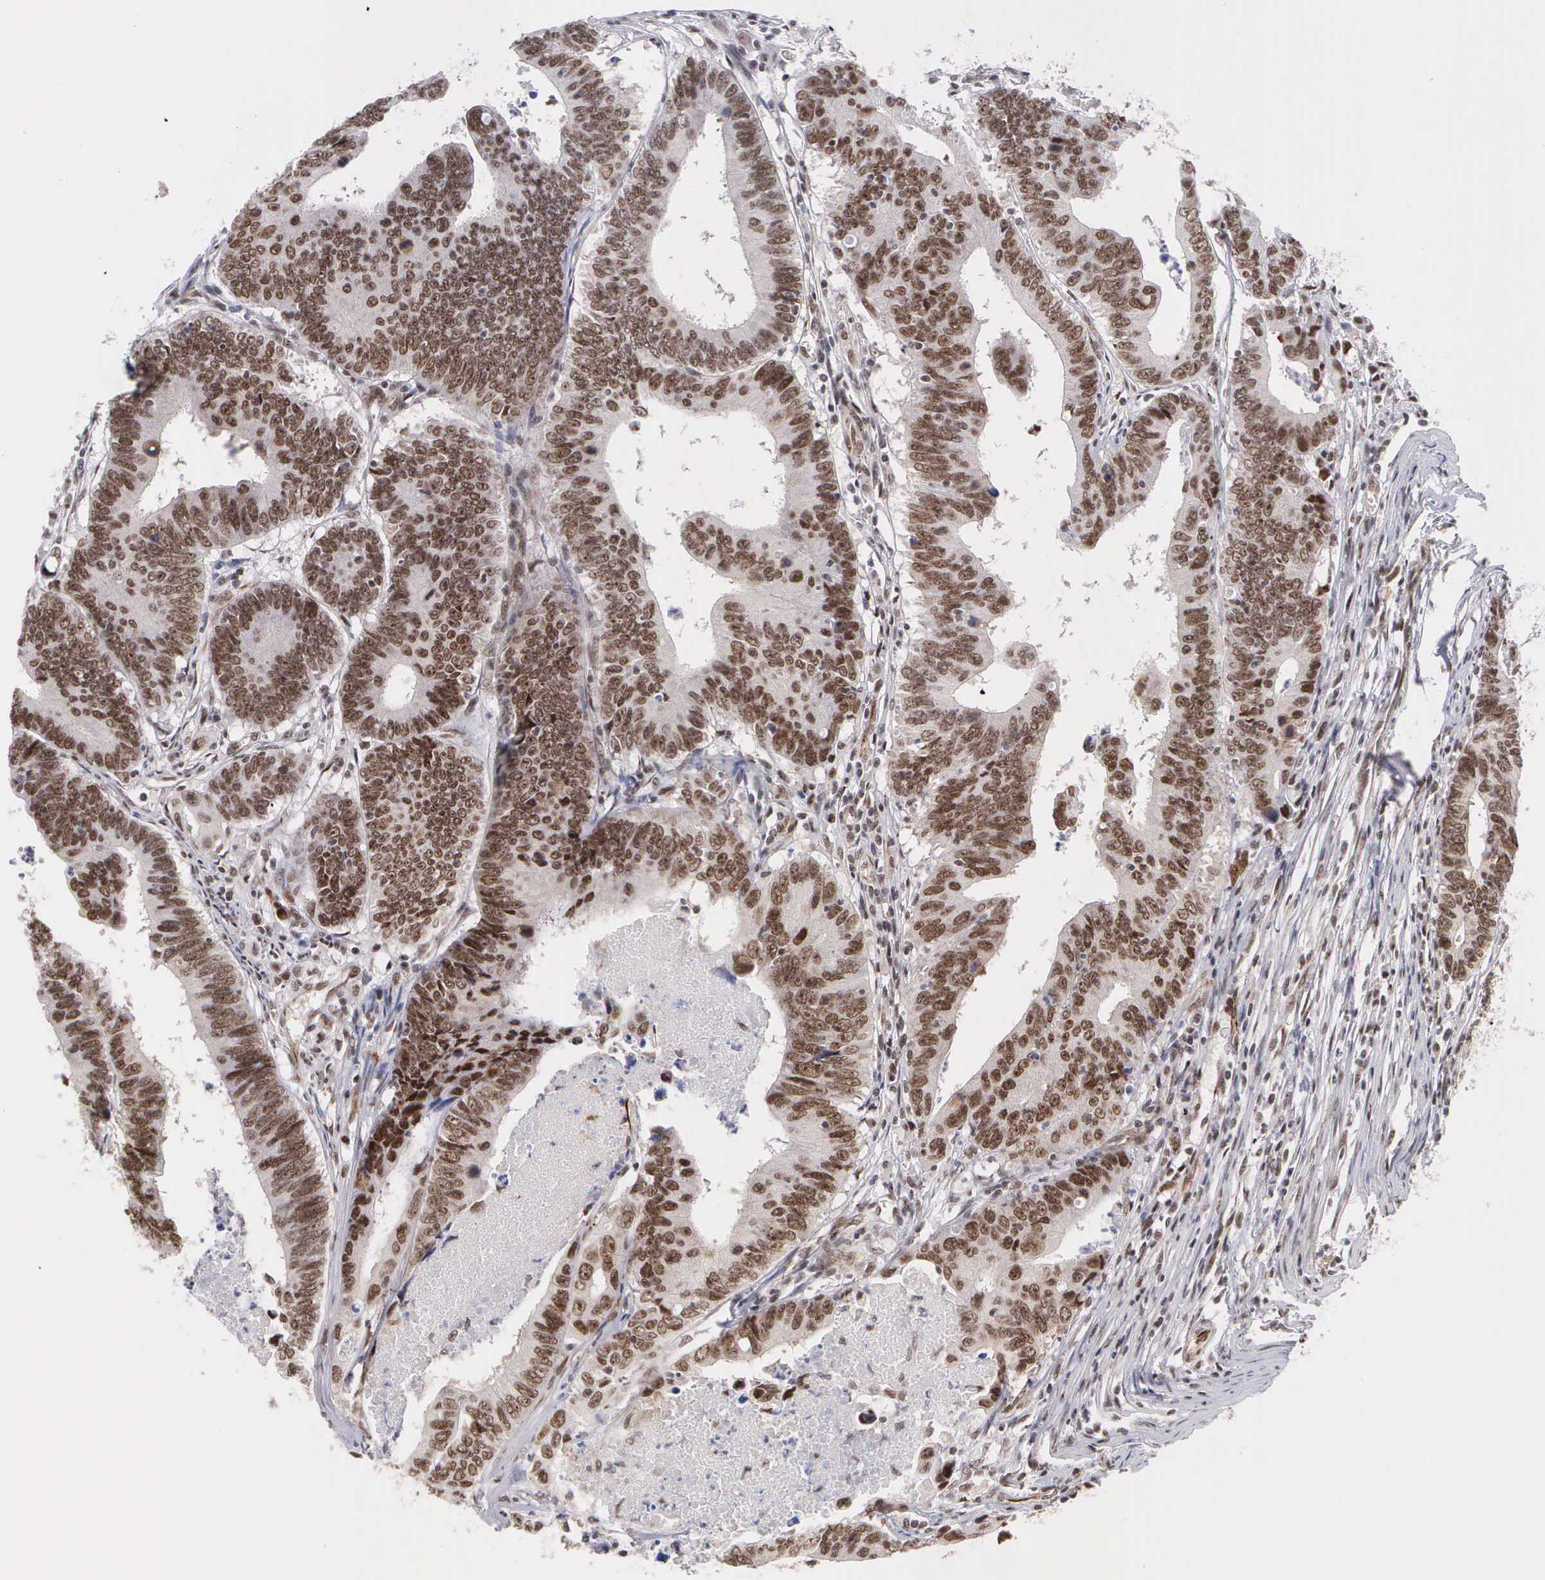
{"staining": {"intensity": "moderate", "quantity": ">75%", "location": "nuclear"}, "tissue": "colorectal cancer", "cell_type": "Tumor cells", "image_type": "cancer", "snomed": [{"axis": "morphology", "description": "Adenocarcinoma, NOS"}, {"axis": "topography", "description": "Colon"}], "caption": "There is medium levels of moderate nuclear positivity in tumor cells of colorectal cancer (adenocarcinoma), as demonstrated by immunohistochemical staining (brown color).", "gene": "MORC2", "patient": {"sex": "female", "age": 78}}